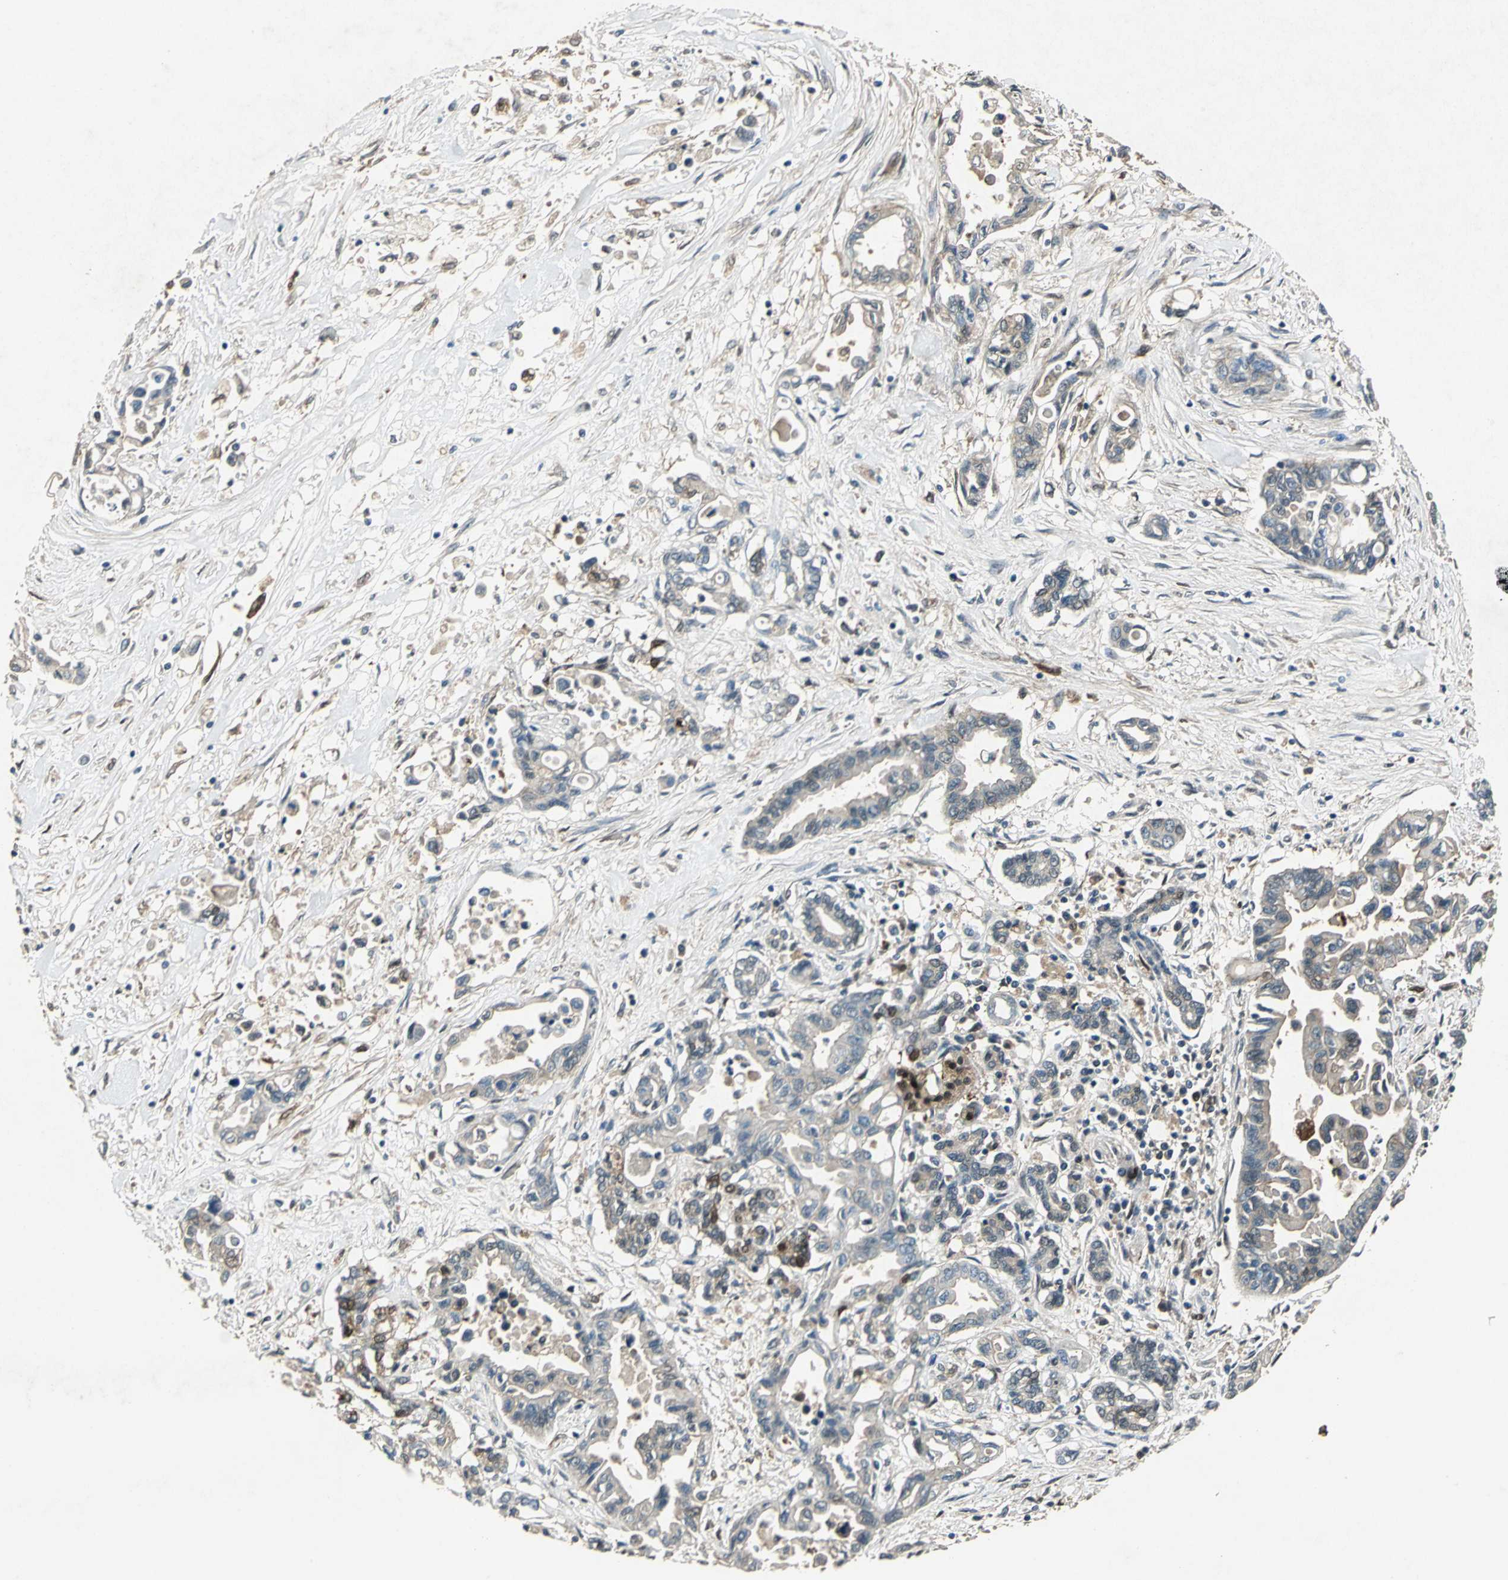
{"staining": {"intensity": "weak", "quantity": ">75%", "location": "cytoplasmic/membranous"}, "tissue": "pancreatic cancer", "cell_type": "Tumor cells", "image_type": "cancer", "snomed": [{"axis": "morphology", "description": "Adenocarcinoma, NOS"}, {"axis": "topography", "description": "Pancreas"}], "caption": "Immunohistochemistry of human pancreatic adenocarcinoma exhibits low levels of weak cytoplasmic/membranous positivity in about >75% of tumor cells. (brown staining indicates protein expression, while blue staining denotes nuclei).", "gene": "RRM2B", "patient": {"sex": "female", "age": 57}}